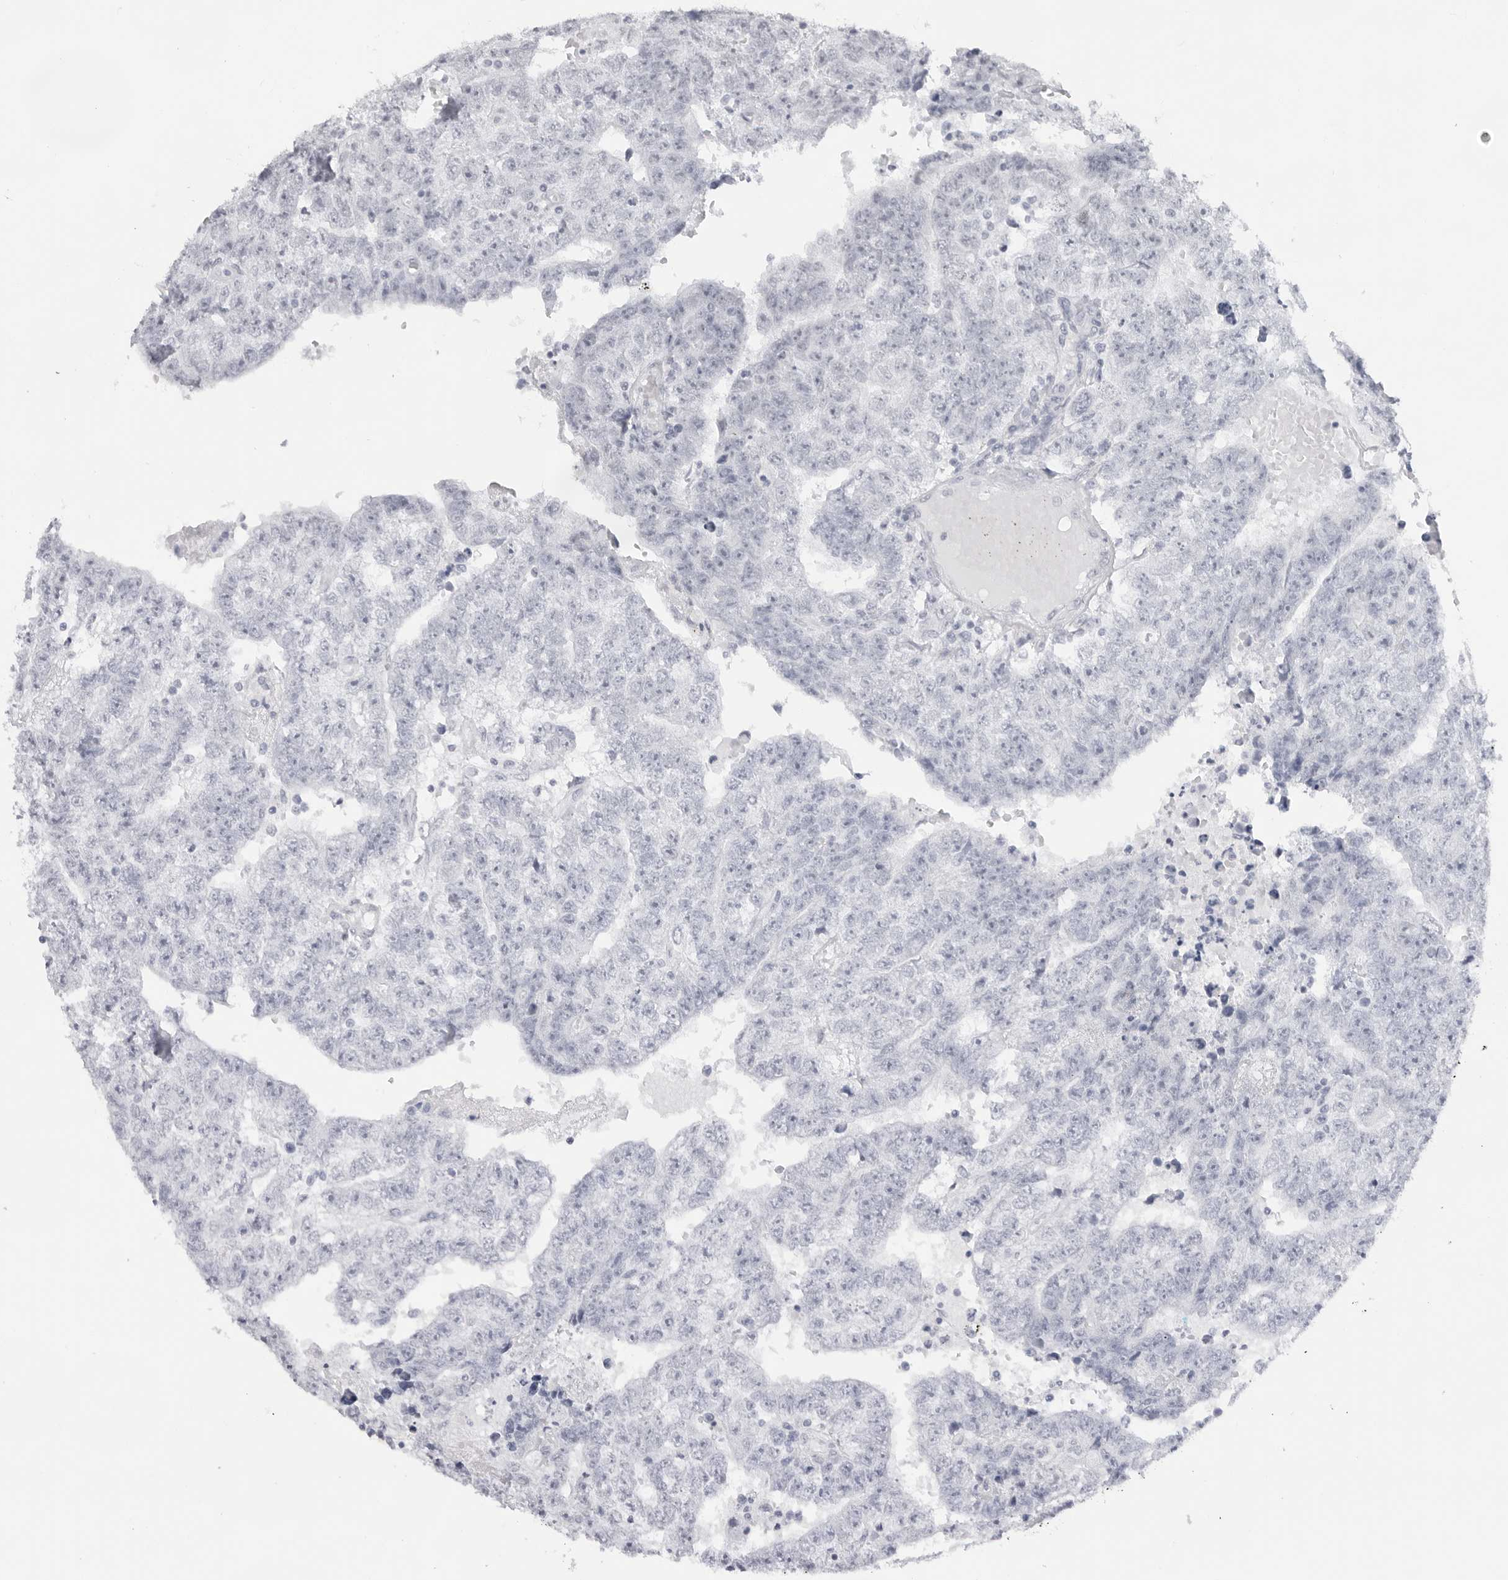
{"staining": {"intensity": "negative", "quantity": "none", "location": "none"}, "tissue": "testis cancer", "cell_type": "Tumor cells", "image_type": "cancer", "snomed": [{"axis": "morphology", "description": "Carcinoma, Embryonal, NOS"}, {"axis": "topography", "description": "Testis"}], "caption": "There is no significant expression in tumor cells of testis cancer (embryonal carcinoma). (Brightfield microscopy of DAB IHC at high magnification).", "gene": "KLK12", "patient": {"sex": "male", "age": 25}}